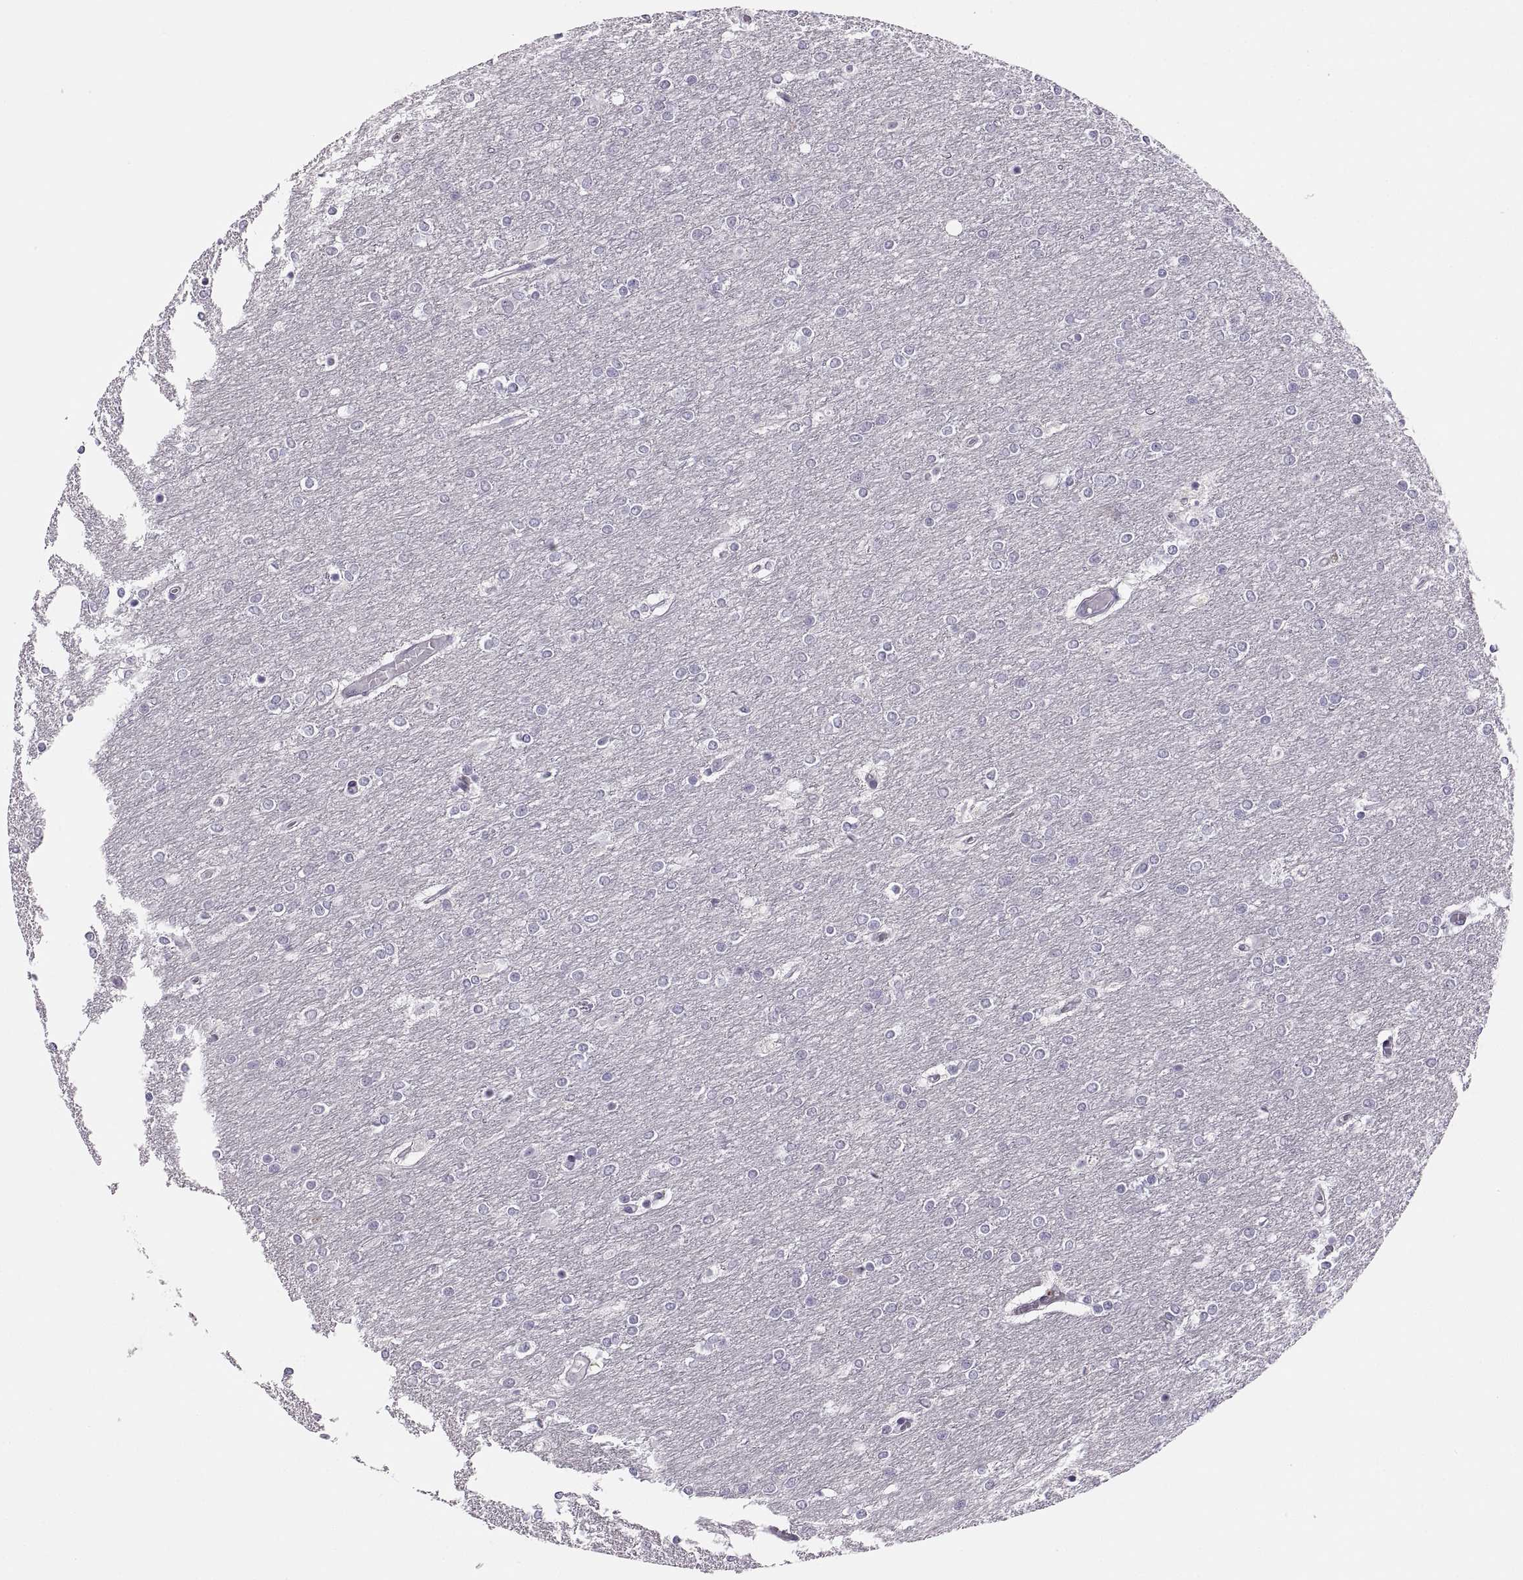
{"staining": {"intensity": "negative", "quantity": "none", "location": "none"}, "tissue": "glioma", "cell_type": "Tumor cells", "image_type": "cancer", "snomed": [{"axis": "morphology", "description": "Glioma, malignant, High grade"}, {"axis": "topography", "description": "Brain"}], "caption": "Immunohistochemistry (IHC) micrograph of human high-grade glioma (malignant) stained for a protein (brown), which shows no staining in tumor cells. (DAB (3,3'-diaminobenzidine) immunohistochemistry visualized using brightfield microscopy, high magnification).", "gene": "CHCT1", "patient": {"sex": "female", "age": 61}}